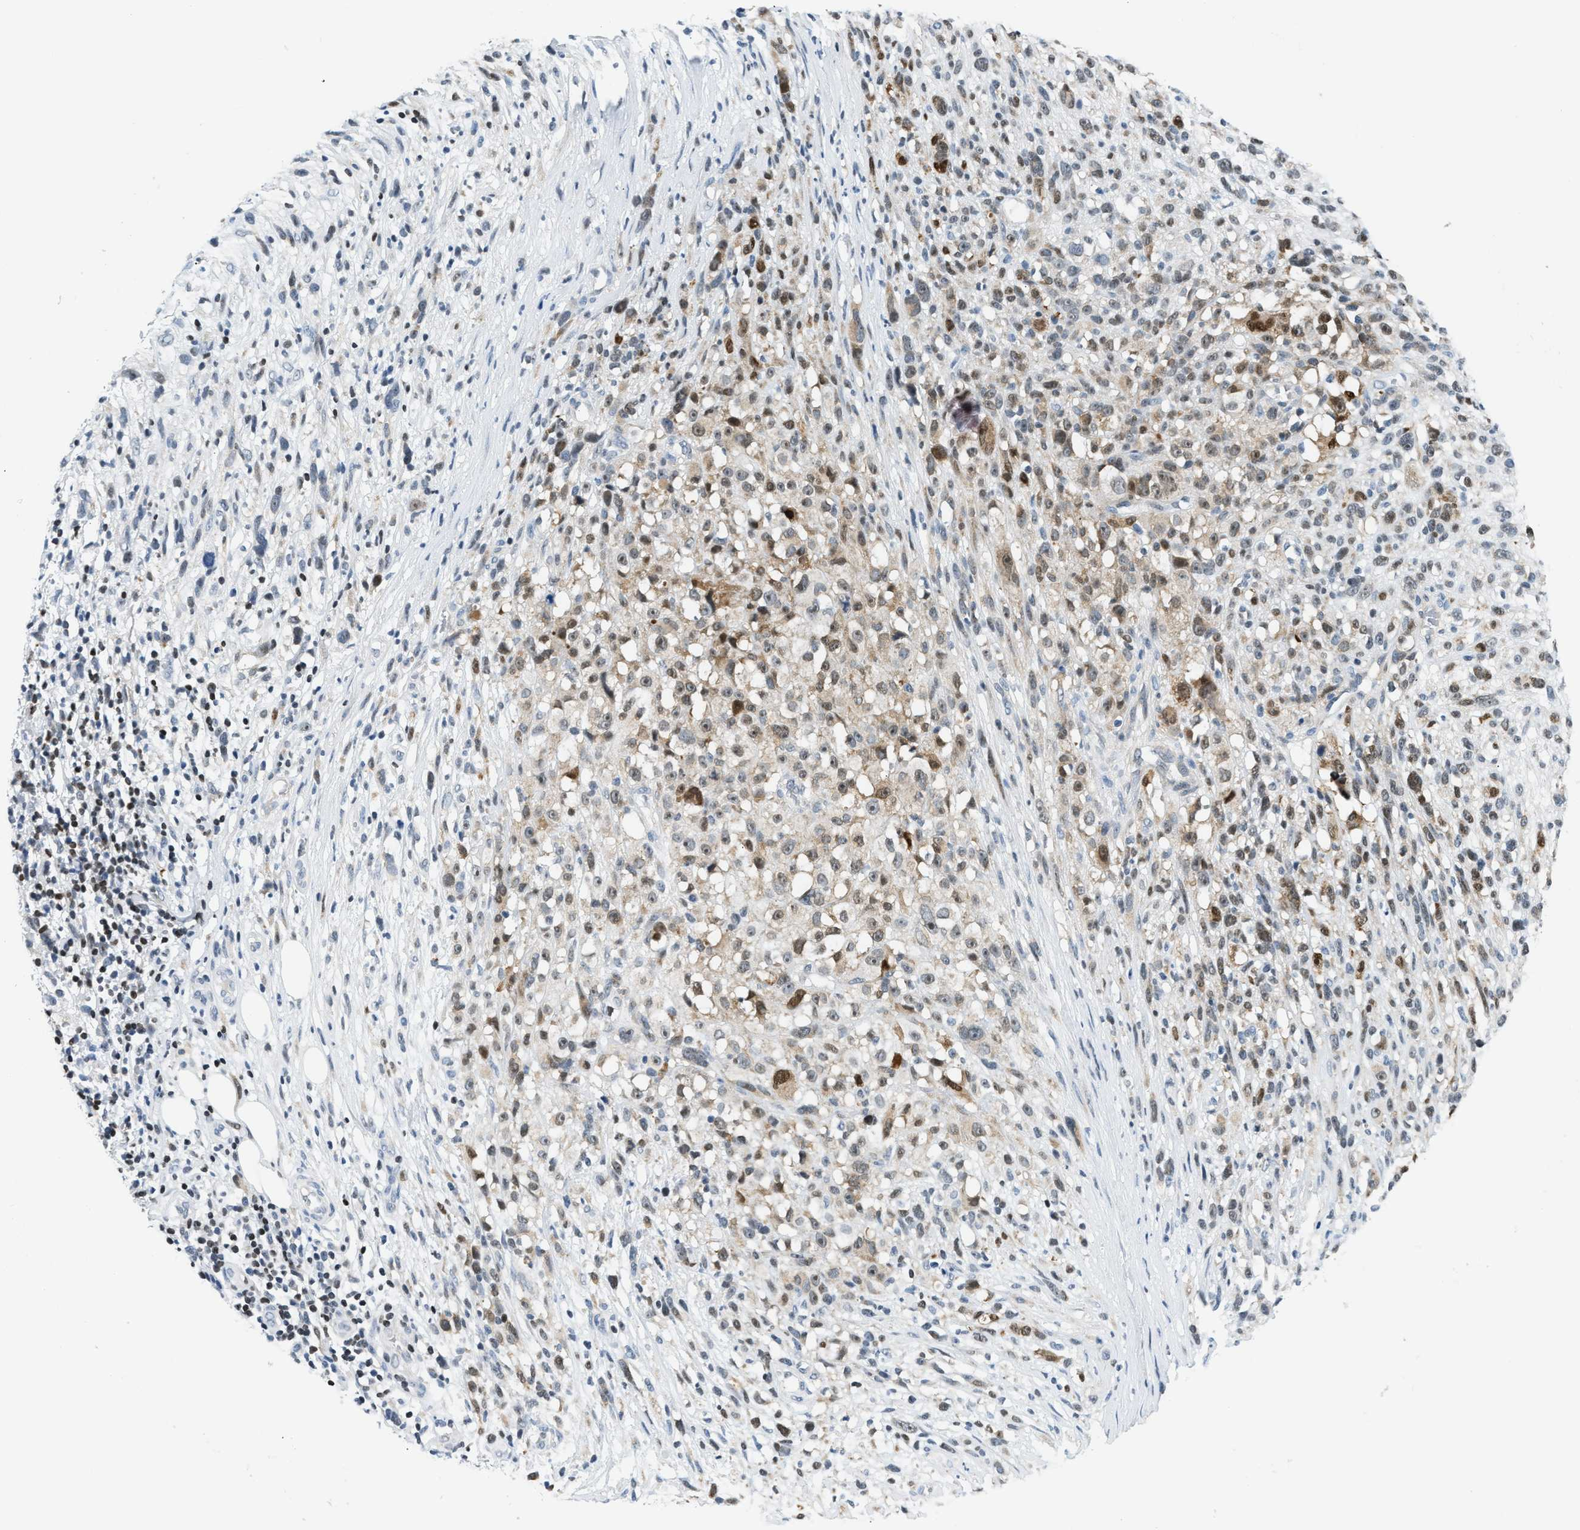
{"staining": {"intensity": "weak", "quantity": "25%-75%", "location": "cytoplasmic/membranous,nuclear"}, "tissue": "melanoma", "cell_type": "Tumor cells", "image_type": "cancer", "snomed": [{"axis": "morphology", "description": "Malignant melanoma, NOS"}, {"axis": "topography", "description": "Skin"}], "caption": "Immunohistochemistry of human melanoma exhibits low levels of weak cytoplasmic/membranous and nuclear positivity in about 25%-75% of tumor cells.", "gene": "NPS", "patient": {"sex": "female", "age": 55}}